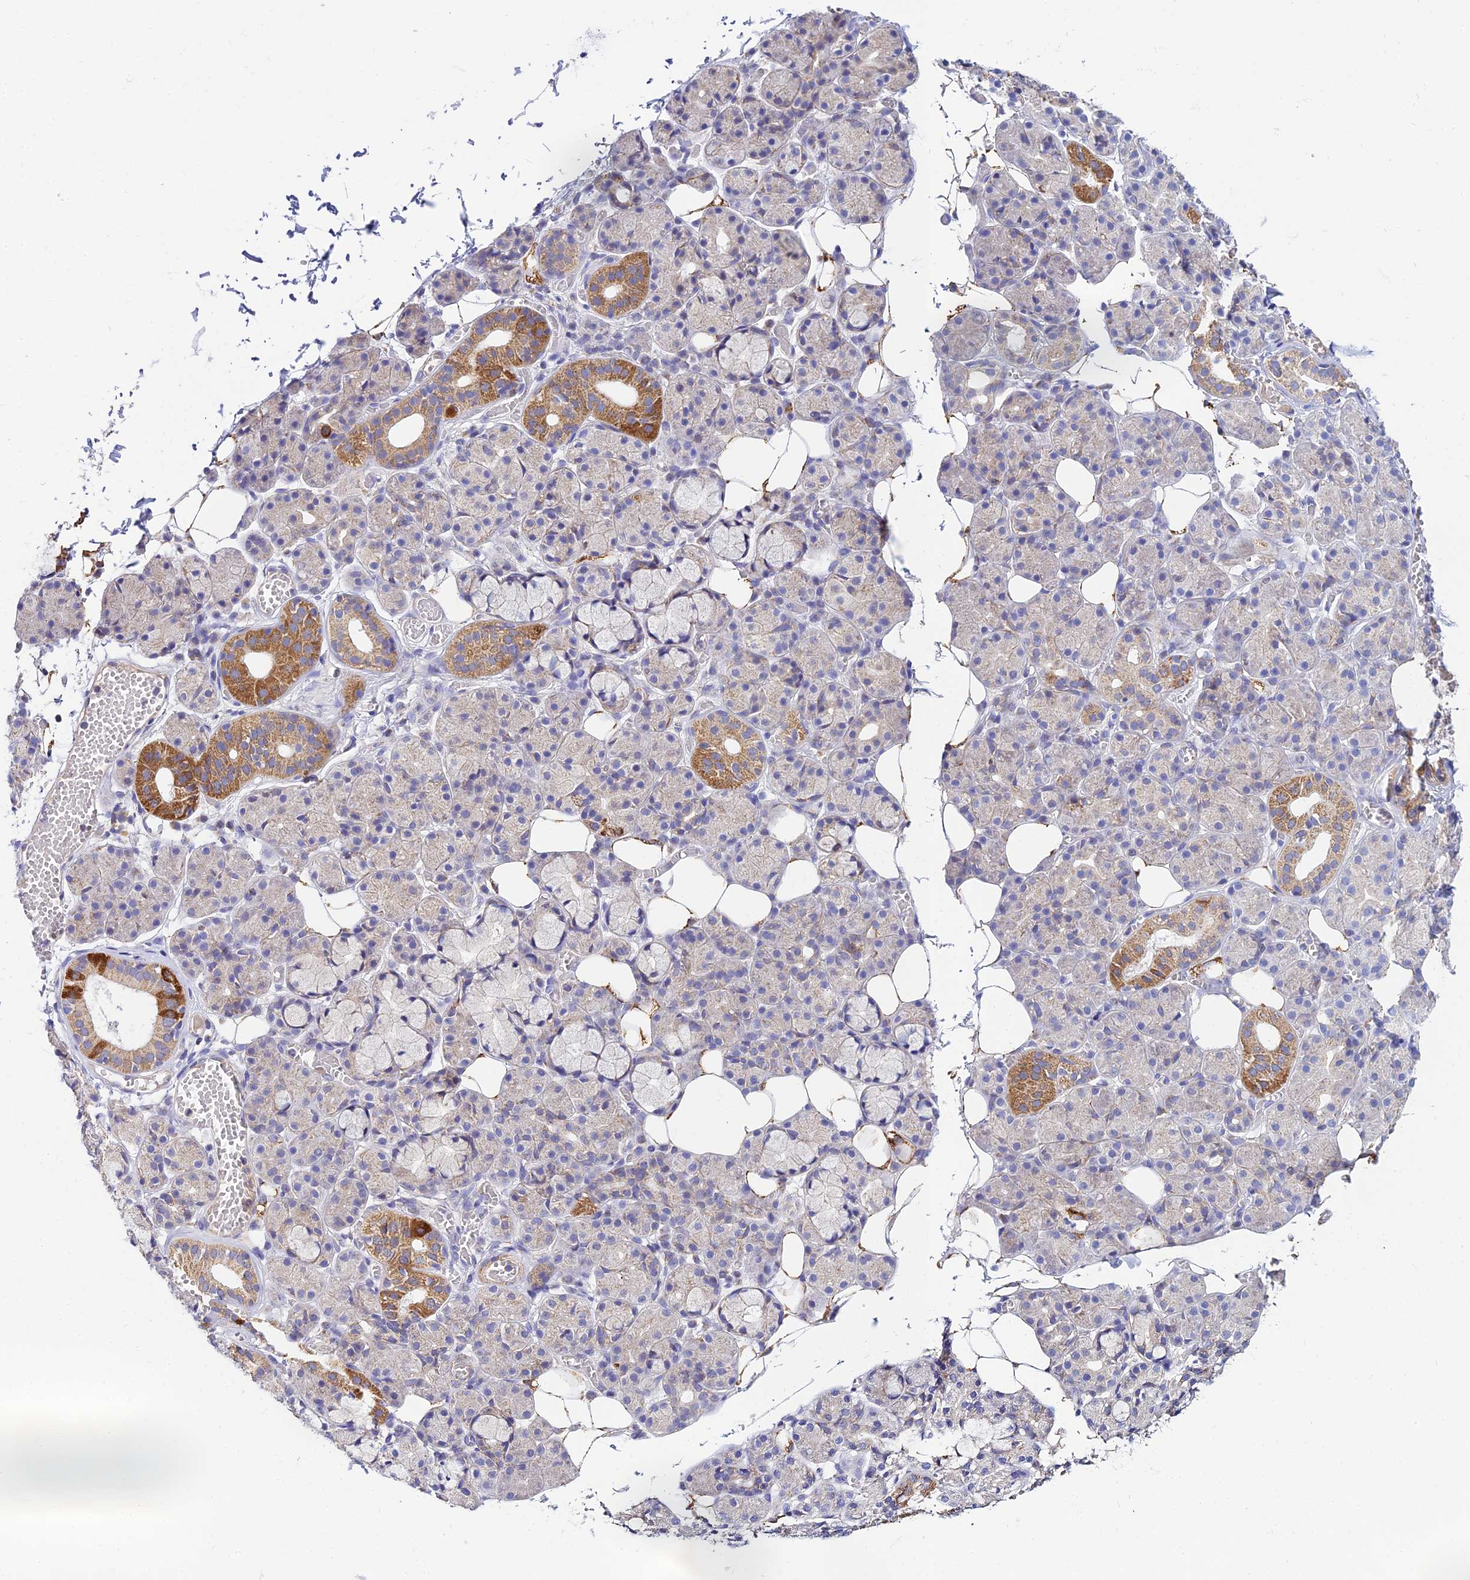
{"staining": {"intensity": "strong", "quantity": "<25%", "location": "cytoplasmic/membranous"}, "tissue": "salivary gland", "cell_type": "Glandular cells", "image_type": "normal", "snomed": [{"axis": "morphology", "description": "Normal tissue, NOS"}, {"axis": "topography", "description": "Salivary gland"}], "caption": "DAB immunohistochemical staining of unremarkable human salivary gland displays strong cytoplasmic/membranous protein positivity in about <25% of glandular cells. Immunohistochemistry (ihc) stains the protein of interest in brown and the nuclei are stained blue.", "gene": "ACOT1", "patient": {"sex": "male", "age": 63}}